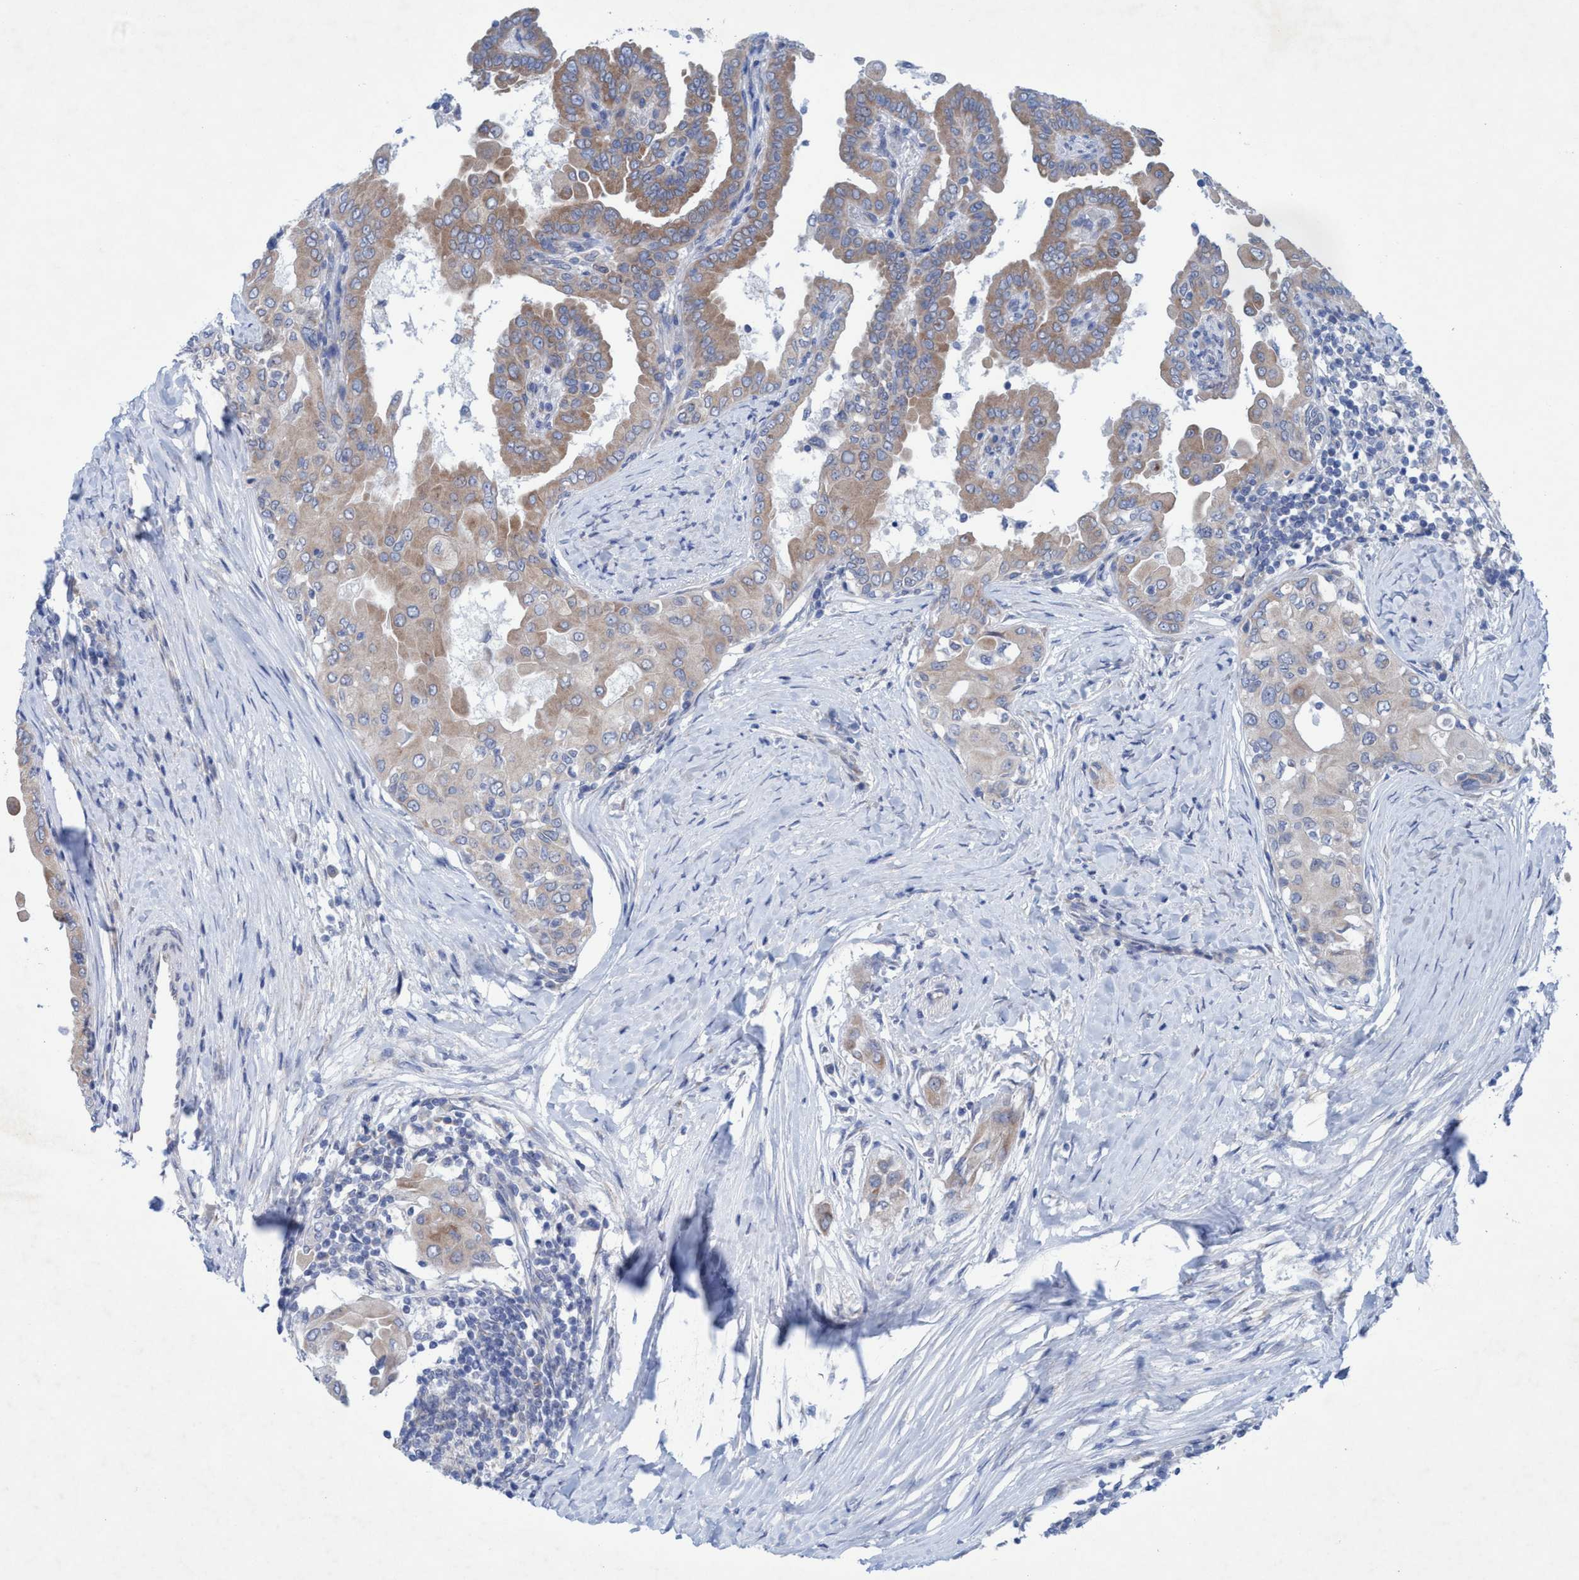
{"staining": {"intensity": "moderate", "quantity": ">75%", "location": "cytoplasmic/membranous"}, "tissue": "thyroid cancer", "cell_type": "Tumor cells", "image_type": "cancer", "snomed": [{"axis": "morphology", "description": "Papillary adenocarcinoma, NOS"}, {"axis": "topography", "description": "Thyroid gland"}], "caption": "Moderate cytoplasmic/membranous expression for a protein is seen in approximately >75% of tumor cells of papillary adenocarcinoma (thyroid) using IHC.", "gene": "RSAD1", "patient": {"sex": "male", "age": 33}}